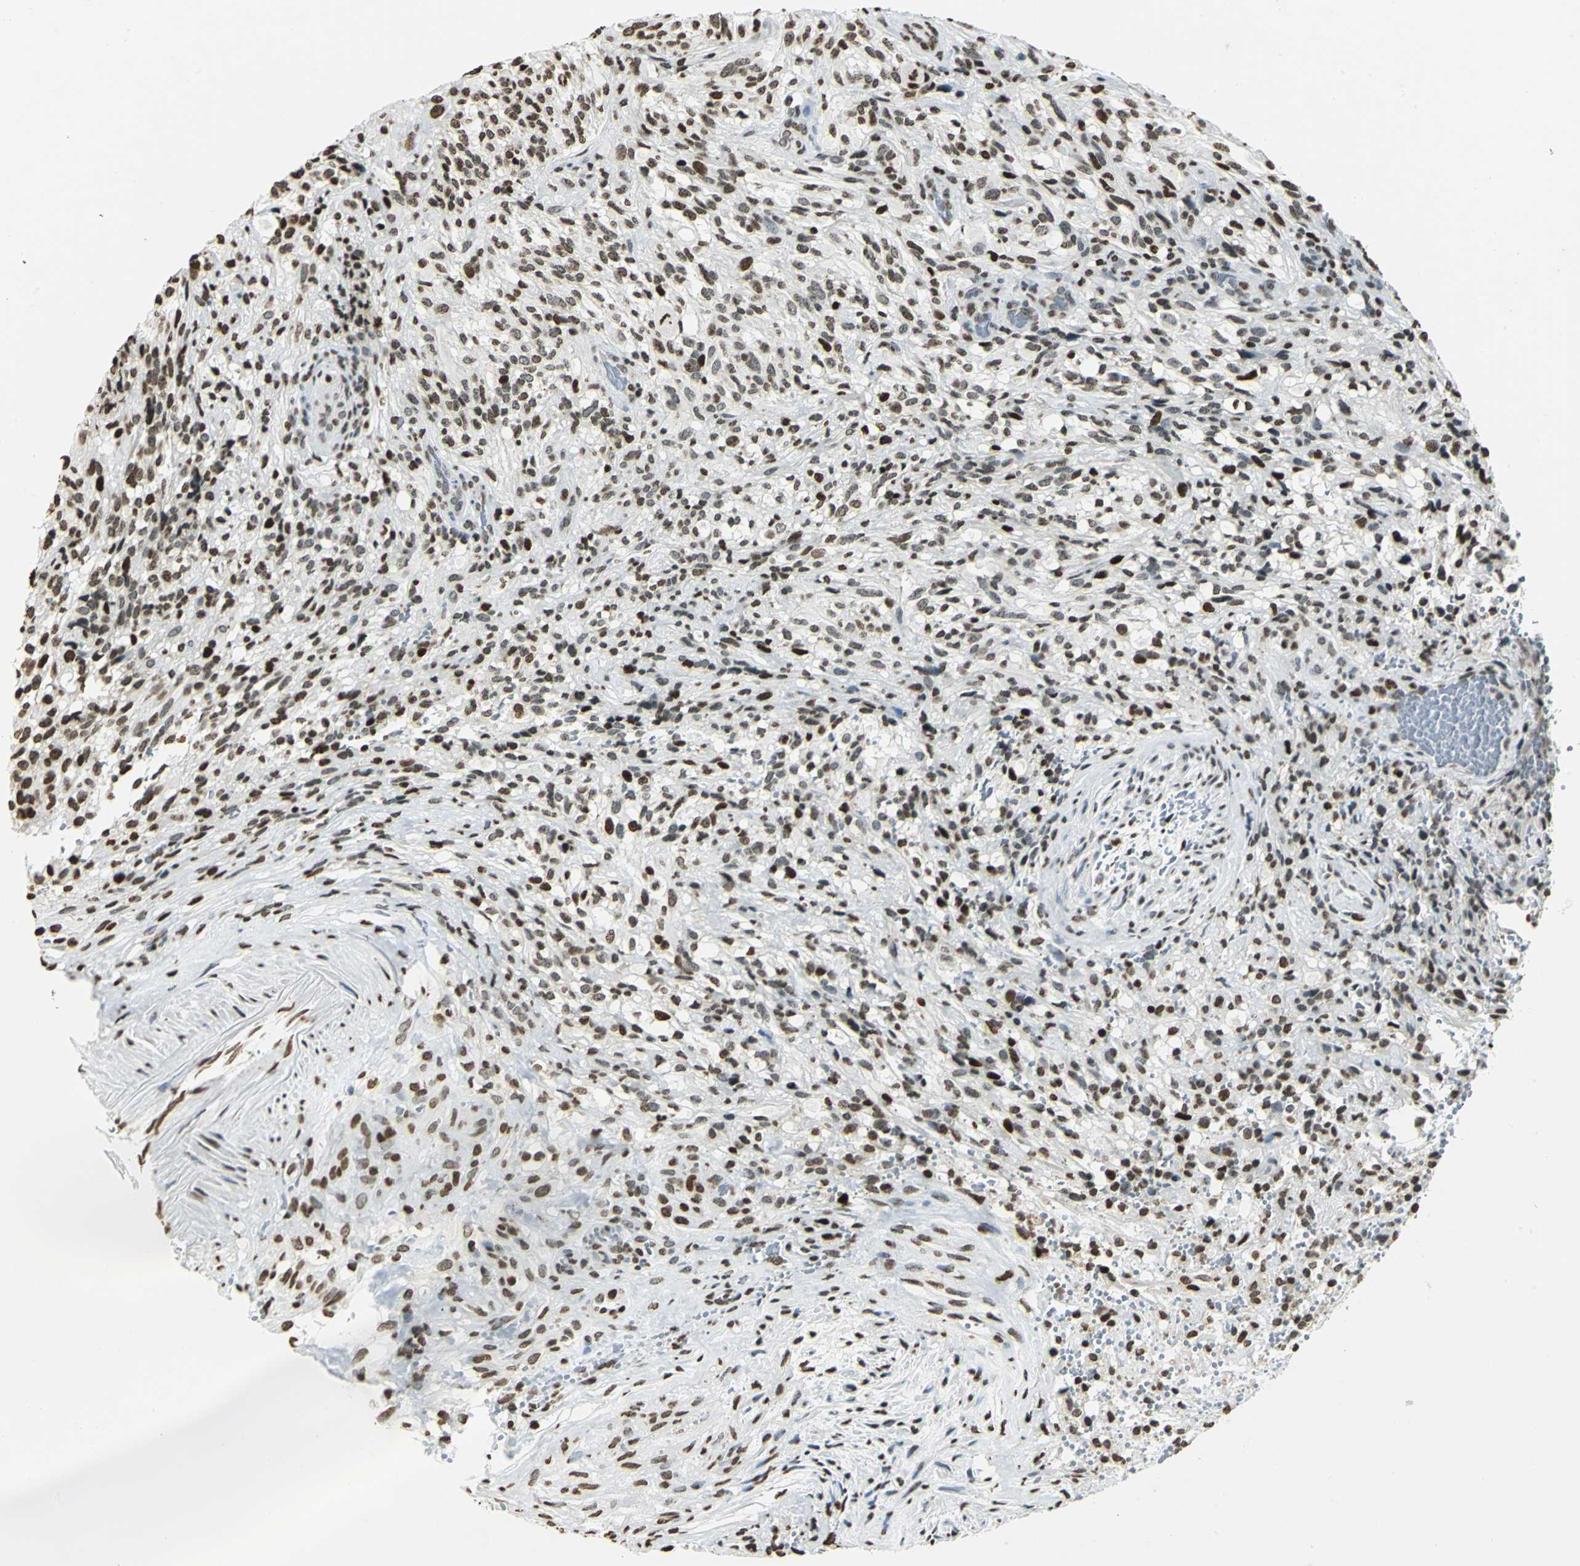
{"staining": {"intensity": "strong", "quantity": ">75%", "location": "nuclear"}, "tissue": "glioma", "cell_type": "Tumor cells", "image_type": "cancer", "snomed": [{"axis": "morphology", "description": "Normal tissue, NOS"}, {"axis": "morphology", "description": "Glioma, malignant, High grade"}, {"axis": "topography", "description": "Cerebral cortex"}], "caption": "There is high levels of strong nuclear expression in tumor cells of glioma, as demonstrated by immunohistochemical staining (brown color).", "gene": "MCM4", "patient": {"sex": "male", "age": 75}}